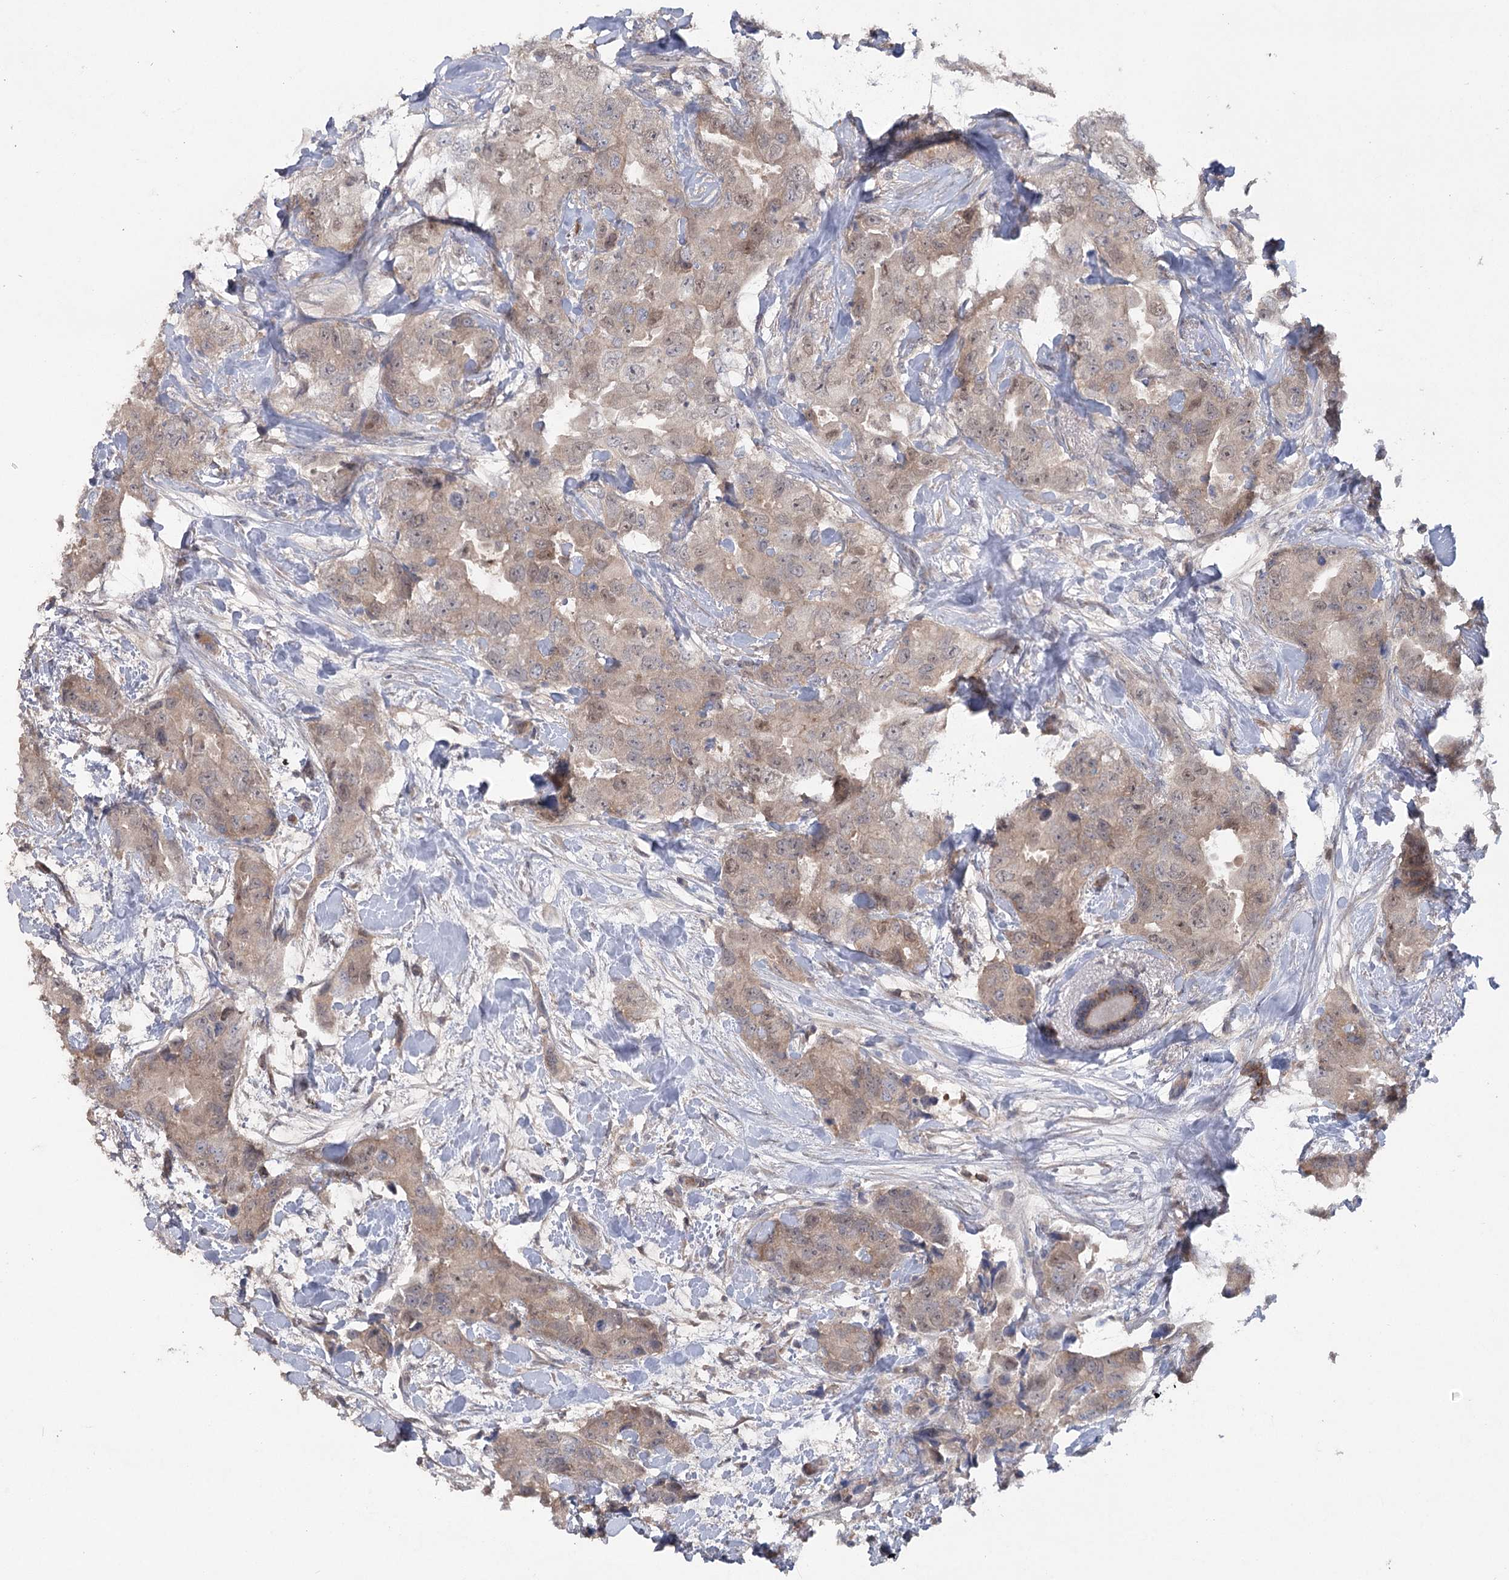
{"staining": {"intensity": "weak", "quantity": ">75%", "location": "cytoplasmic/membranous,nuclear"}, "tissue": "breast cancer", "cell_type": "Tumor cells", "image_type": "cancer", "snomed": [{"axis": "morphology", "description": "Duct carcinoma"}, {"axis": "topography", "description": "Breast"}], "caption": "Breast cancer (infiltrating ductal carcinoma) stained for a protein displays weak cytoplasmic/membranous and nuclear positivity in tumor cells.", "gene": "MAP3K13", "patient": {"sex": "female", "age": 62}}